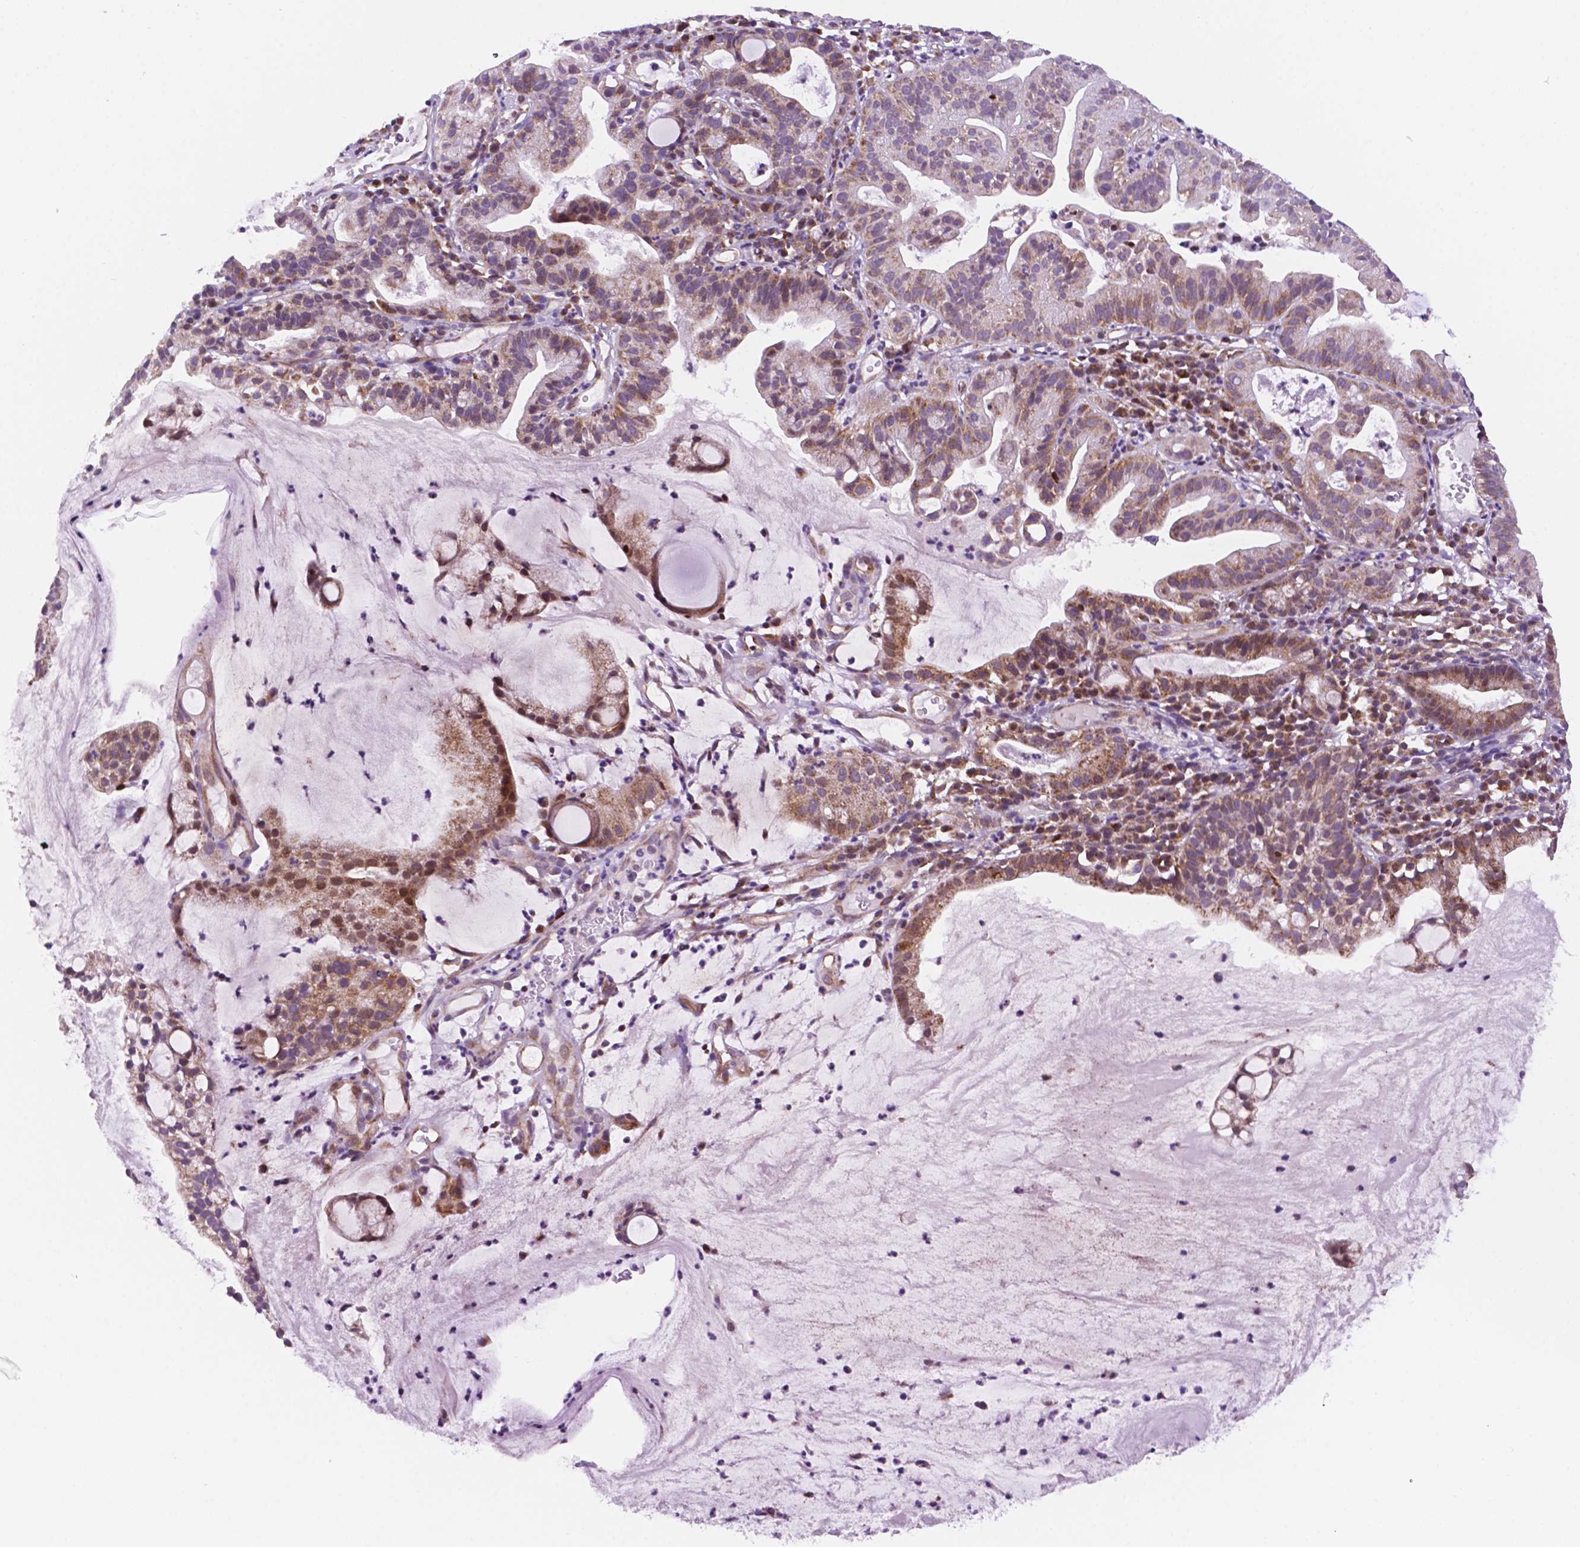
{"staining": {"intensity": "moderate", "quantity": ">75%", "location": "cytoplasmic/membranous"}, "tissue": "cervical cancer", "cell_type": "Tumor cells", "image_type": "cancer", "snomed": [{"axis": "morphology", "description": "Adenocarcinoma, NOS"}, {"axis": "topography", "description": "Cervix"}], "caption": "Protein expression analysis of human cervical cancer (adenocarcinoma) reveals moderate cytoplasmic/membranous expression in about >75% of tumor cells.", "gene": "GEMIN4", "patient": {"sex": "female", "age": 41}}